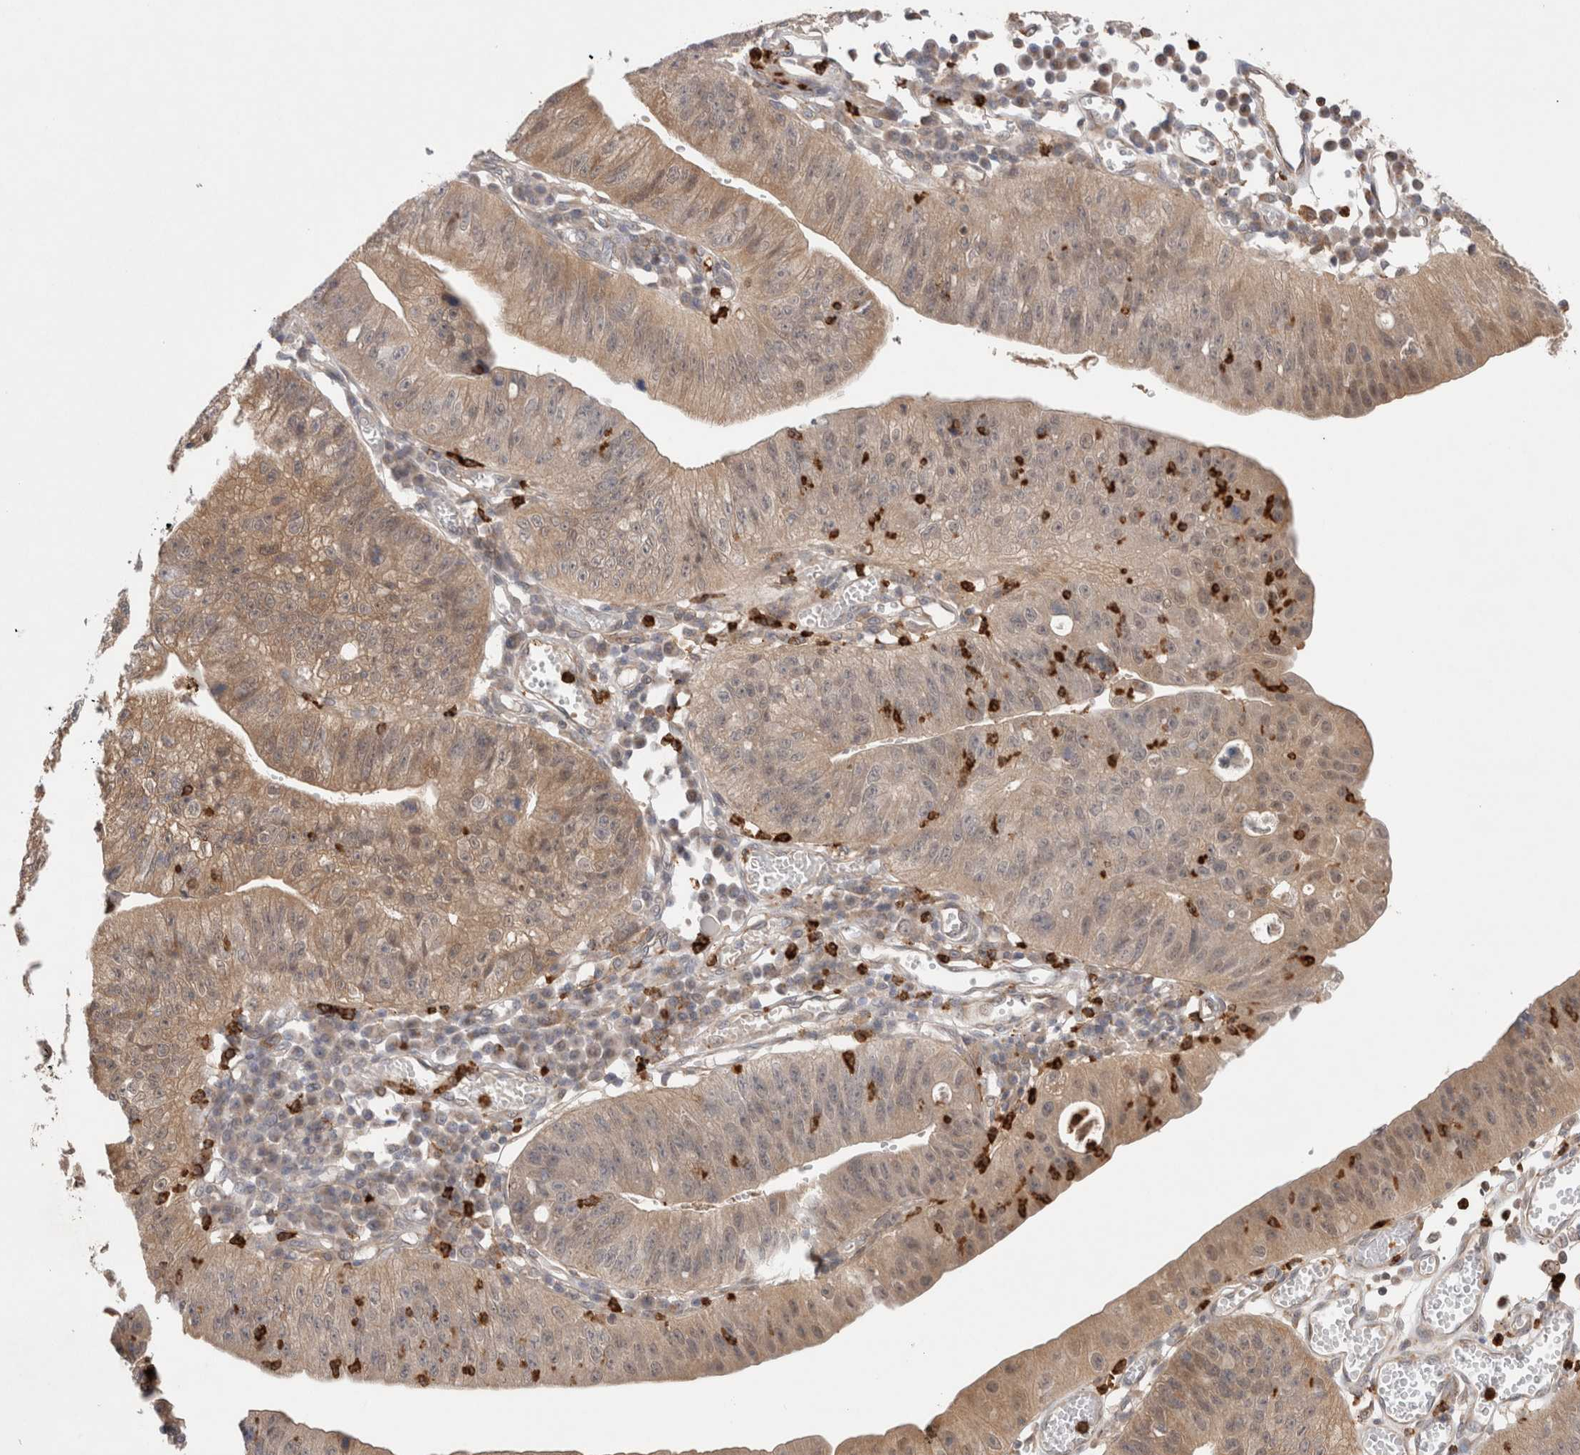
{"staining": {"intensity": "moderate", "quantity": ">75%", "location": "cytoplasmic/membranous"}, "tissue": "stomach cancer", "cell_type": "Tumor cells", "image_type": "cancer", "snomed": [{"axis": "morphology", "description": "Adenocarcinoma, NOS"}, {"axis": "topography", "description": "Stomach"}], "caption": "Immunohistochemistry (IHC) photomicrograph of human stomach cancer stained for a protein (brown), which displays medium levels of moderate cytoplasmic/membranous expression in approximately >75% of tumor cells.", "gene": "GSDMB", "patient": {"sex": "male", "age": 59}}